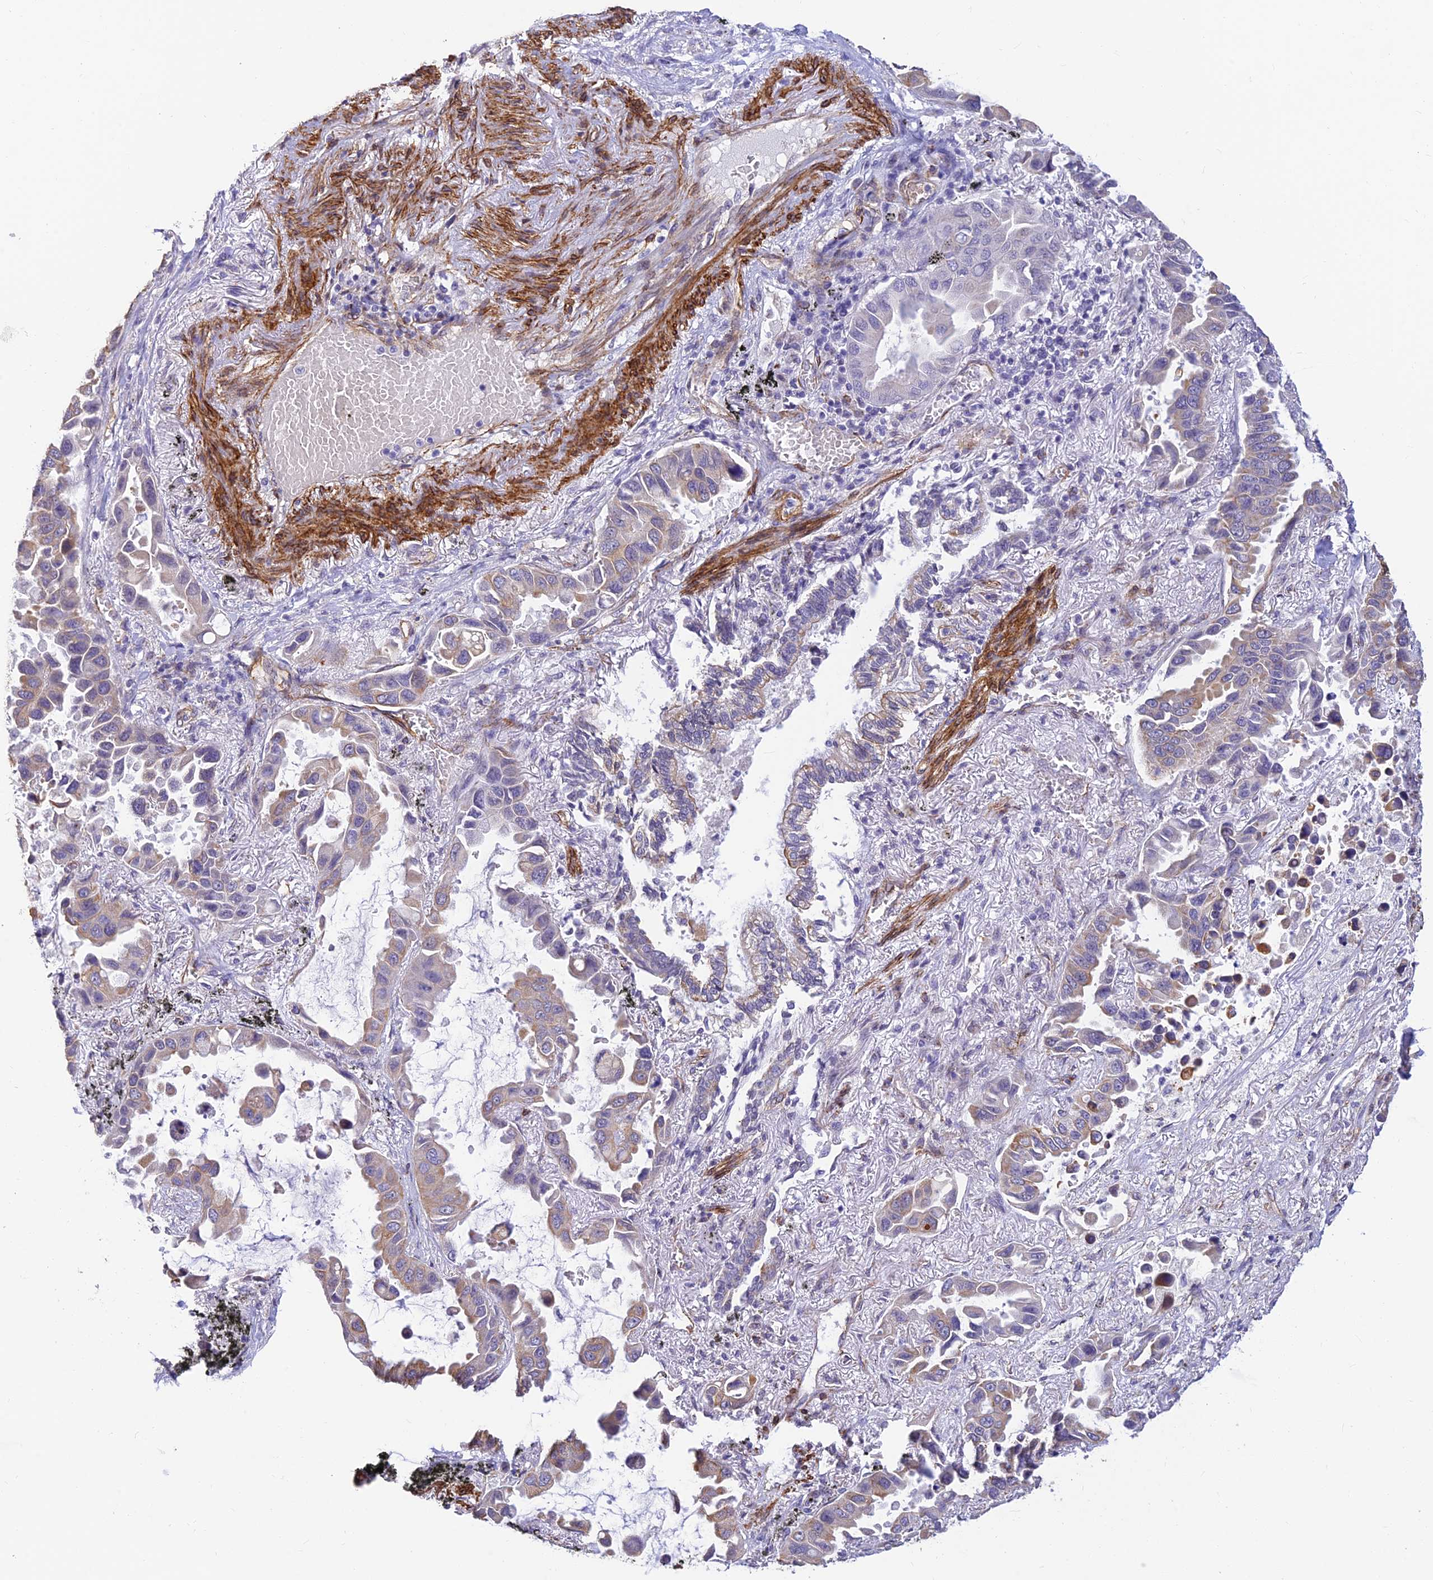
{"staining": {"intensity": "weak", "quantity": "<25%", "location": "cytoplasmic/membranous"}, "tissue": "lung cancer", "cell_type": "Tumor cells", "image_type": "cancer", "snomed": [{"axis": "morphology", "description": "Adenocarcinoma, NOS"}, {"axis": "topography", "description": "Lung"}], "caption": "Immunohistochemical staining of lung adenocarcinoma reveals no significant expression in tumor cells. (DAB IHC with hematoxylin counter stain).", "gene": "ALDH1L2", "patient": {"sex": "male", "age": 64}}